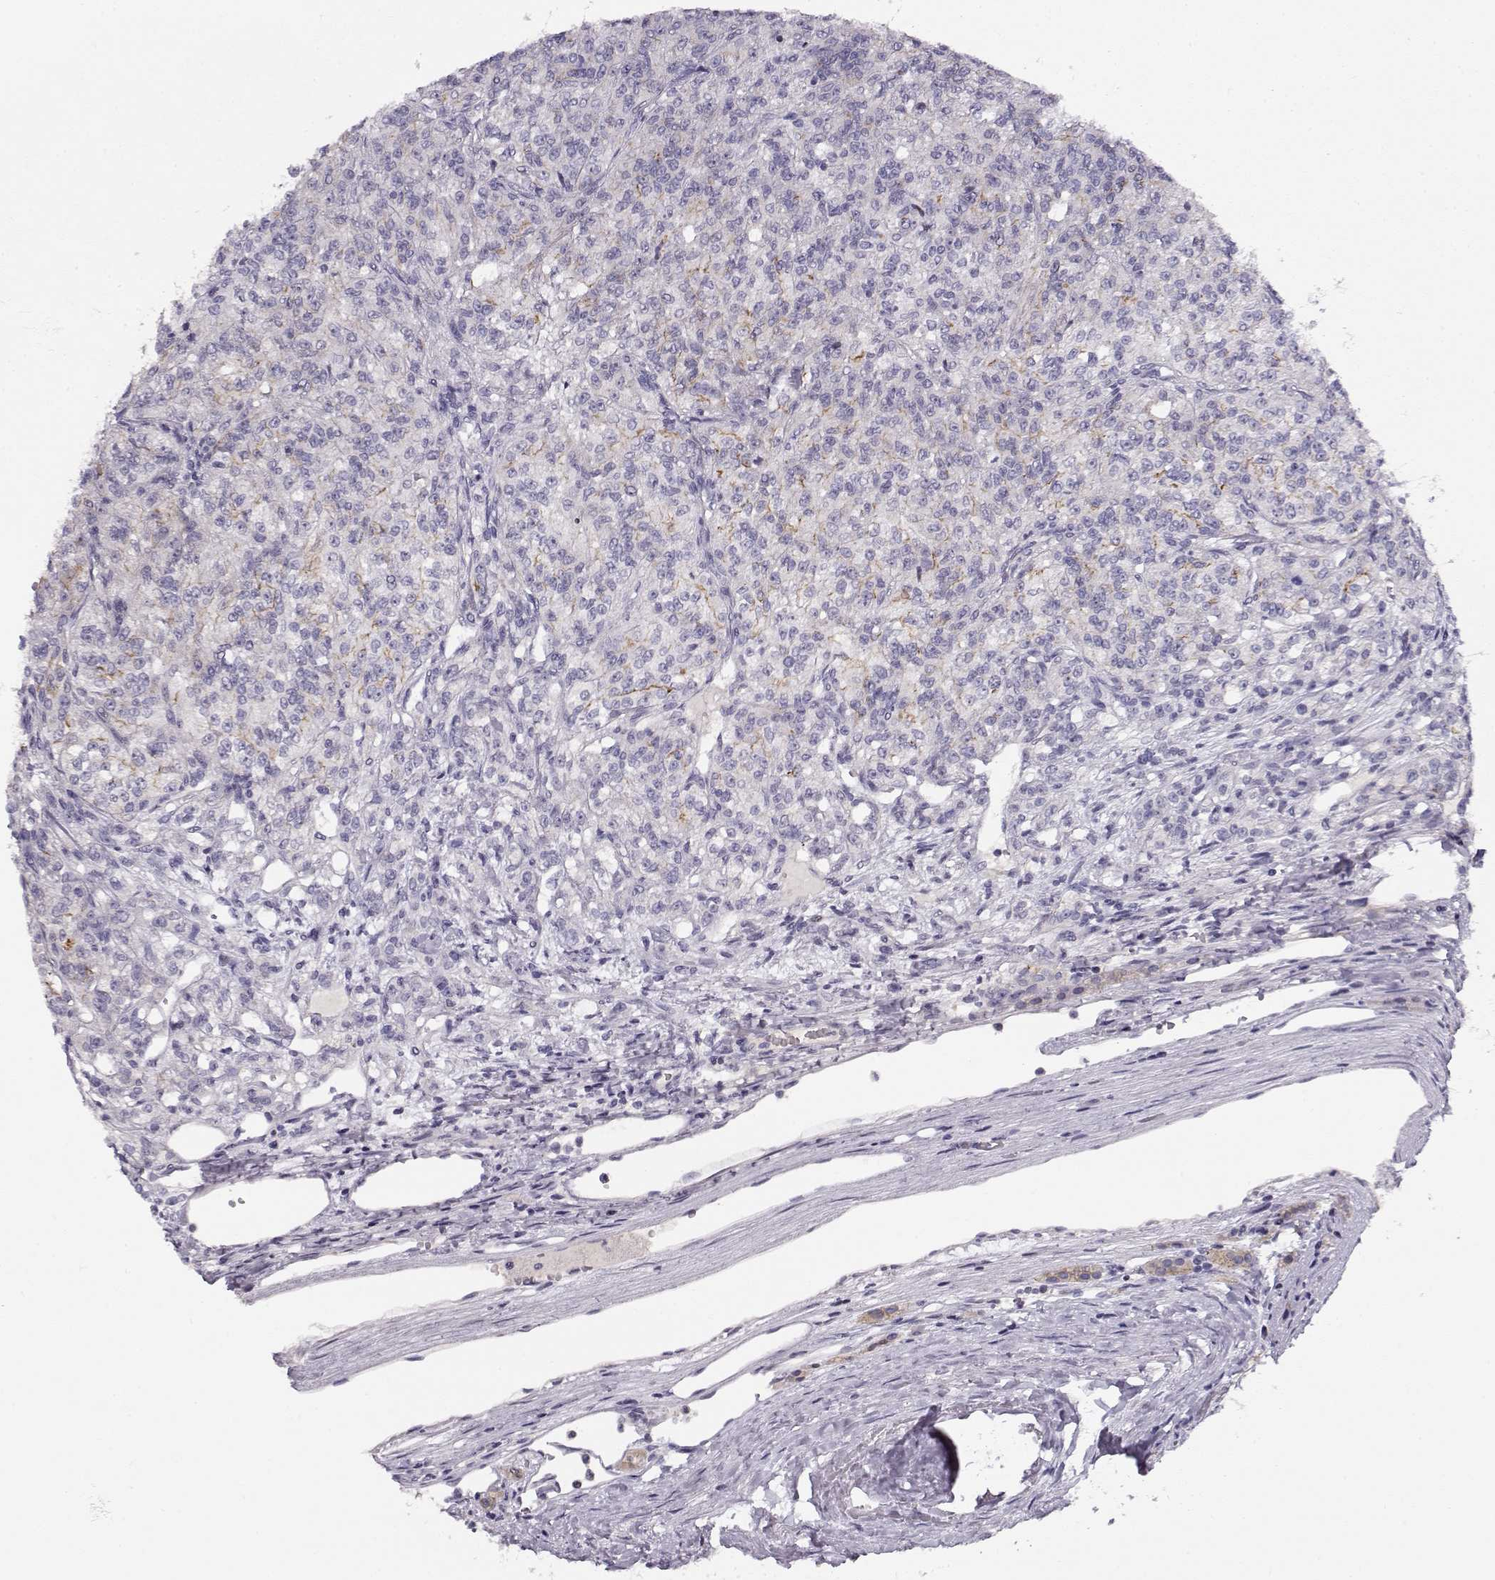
{"staining": {"intensity": "negative", "quantity": "none", "location": "none"}, "tissue": "renal cancer", "cell_type": "Tumor cells", "image_type": "cancer", "snomed": [{"axis": "morphology", "description": "Adenocarcinoma, NOS"}, {"axis": "topography", "description": "Kidney"}], "caption": "High magnification brightfield microscopy of renal adenocarcinoma stained with DAB (3,3'-diaminobenzidine) (brown) and counterstained with hematoxylin (blue): tumor cells show no significant staining.", "gene": "CRX", "patient": {"sex": "female", "age": 63}}